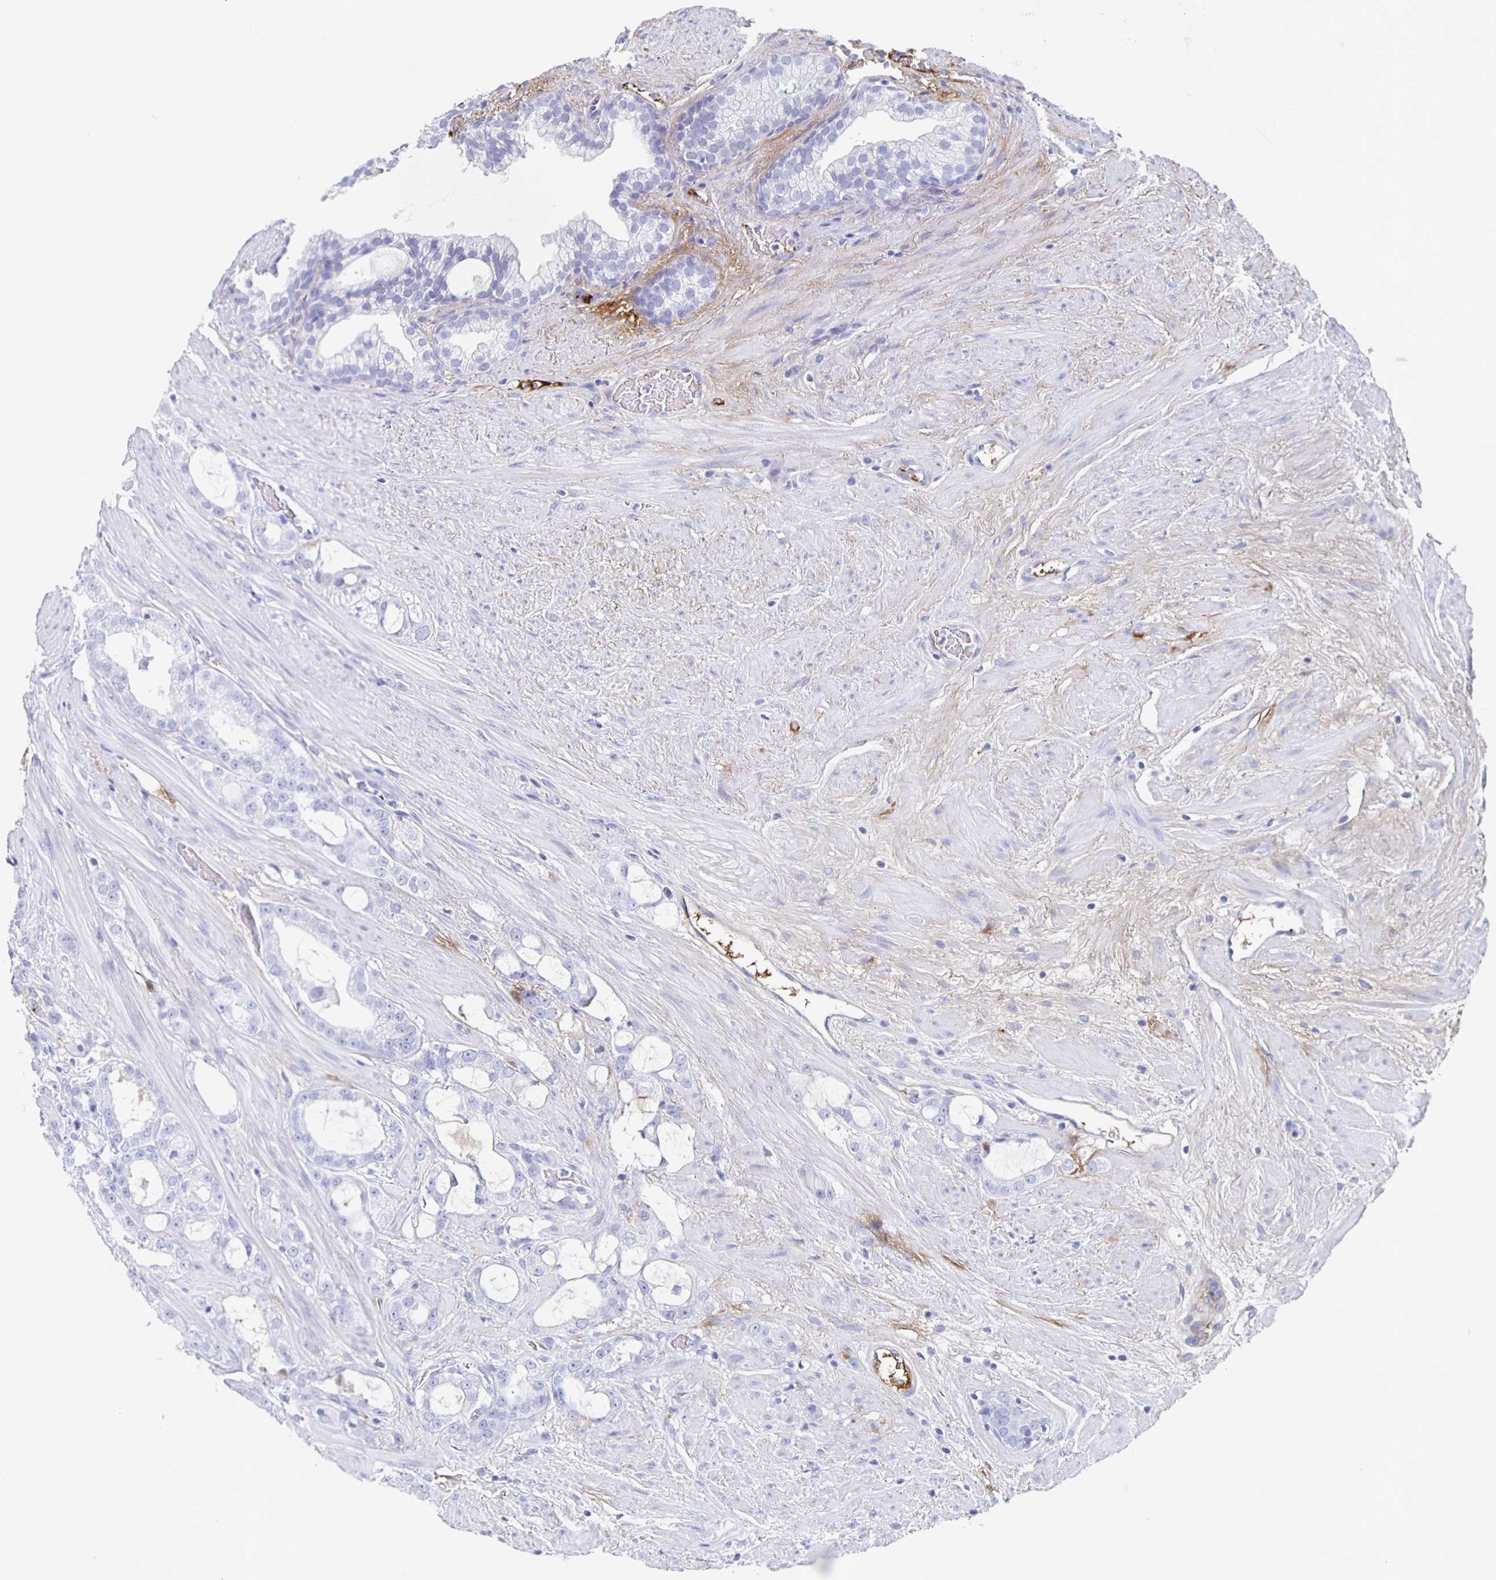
{"staining": {"intensity": "negative", "quantity": "none", "location": "none"}, "tissue": "prostate cancer", "cell_type": "Tumor cells", "image_type": "cancer", "snomed": [{"axis": "morphology", "description": "Adenocarcinoma, High grade"}, {"axis": "topography", "description": "Prostate"}], "caption": "A histopathology image of human adenocarcinoma (high-grade) (prostate) is negative for staining in tumor cells.", "gene": "FGA", "patient": {"sex": "male", "age": 65}}